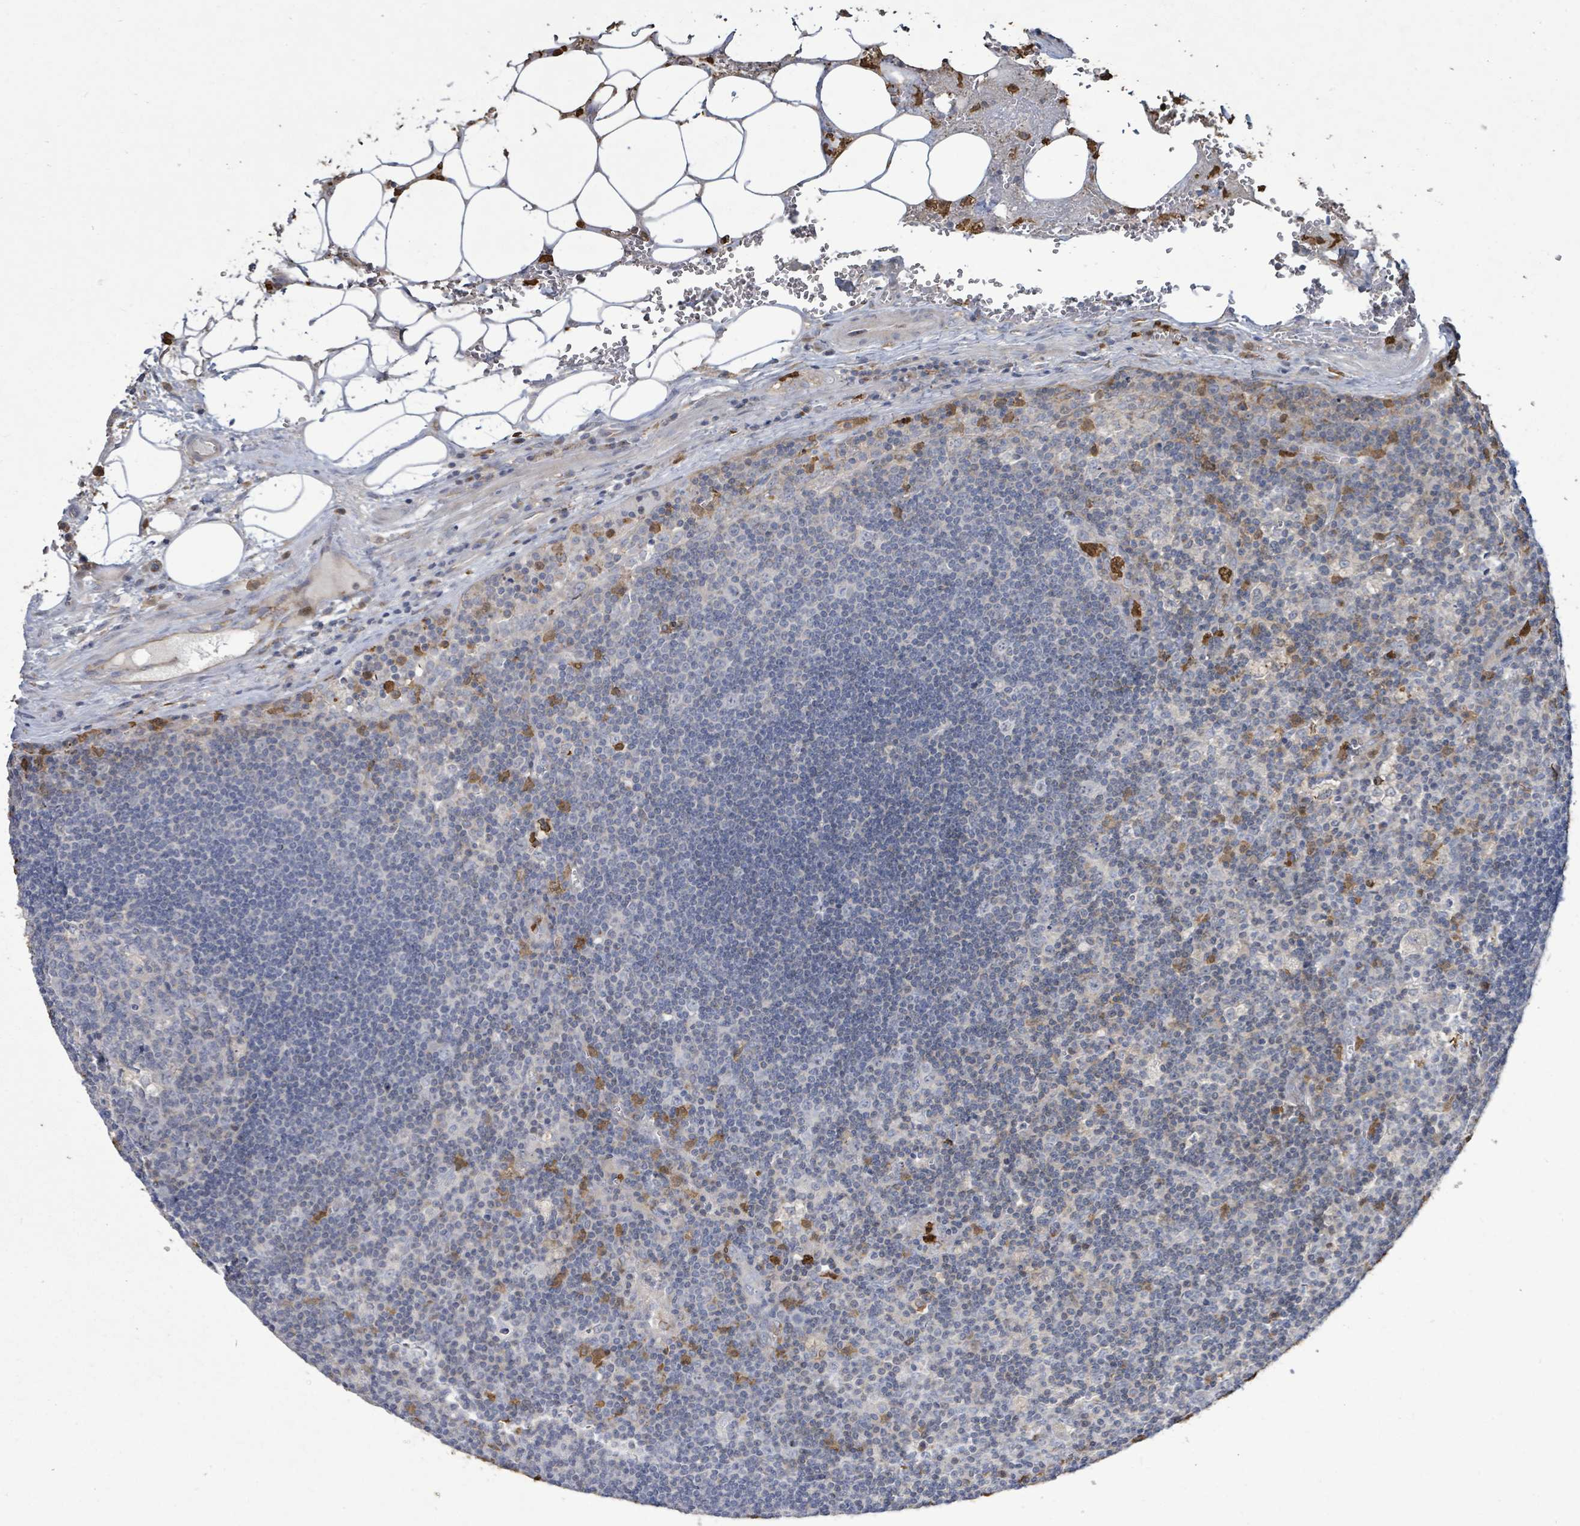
{"staining": {"intensity": "negative", "quantity": "none", "location": "none"}, "tissue": "lymph node", "cell_type": "Germinal center cells", "image_type": "normal", "snomed": [{"axis": "morphology", "description": "Normal tissue, NOS"}, {"axis": "topography", "description": "Lymph node"}], "caption": "DAB immunohistochemical staining of benign human lymph node displays no significant expression in germinal center cells.", "gene": "FAM210A", "patient": {"sex": "male", "age": 58}}